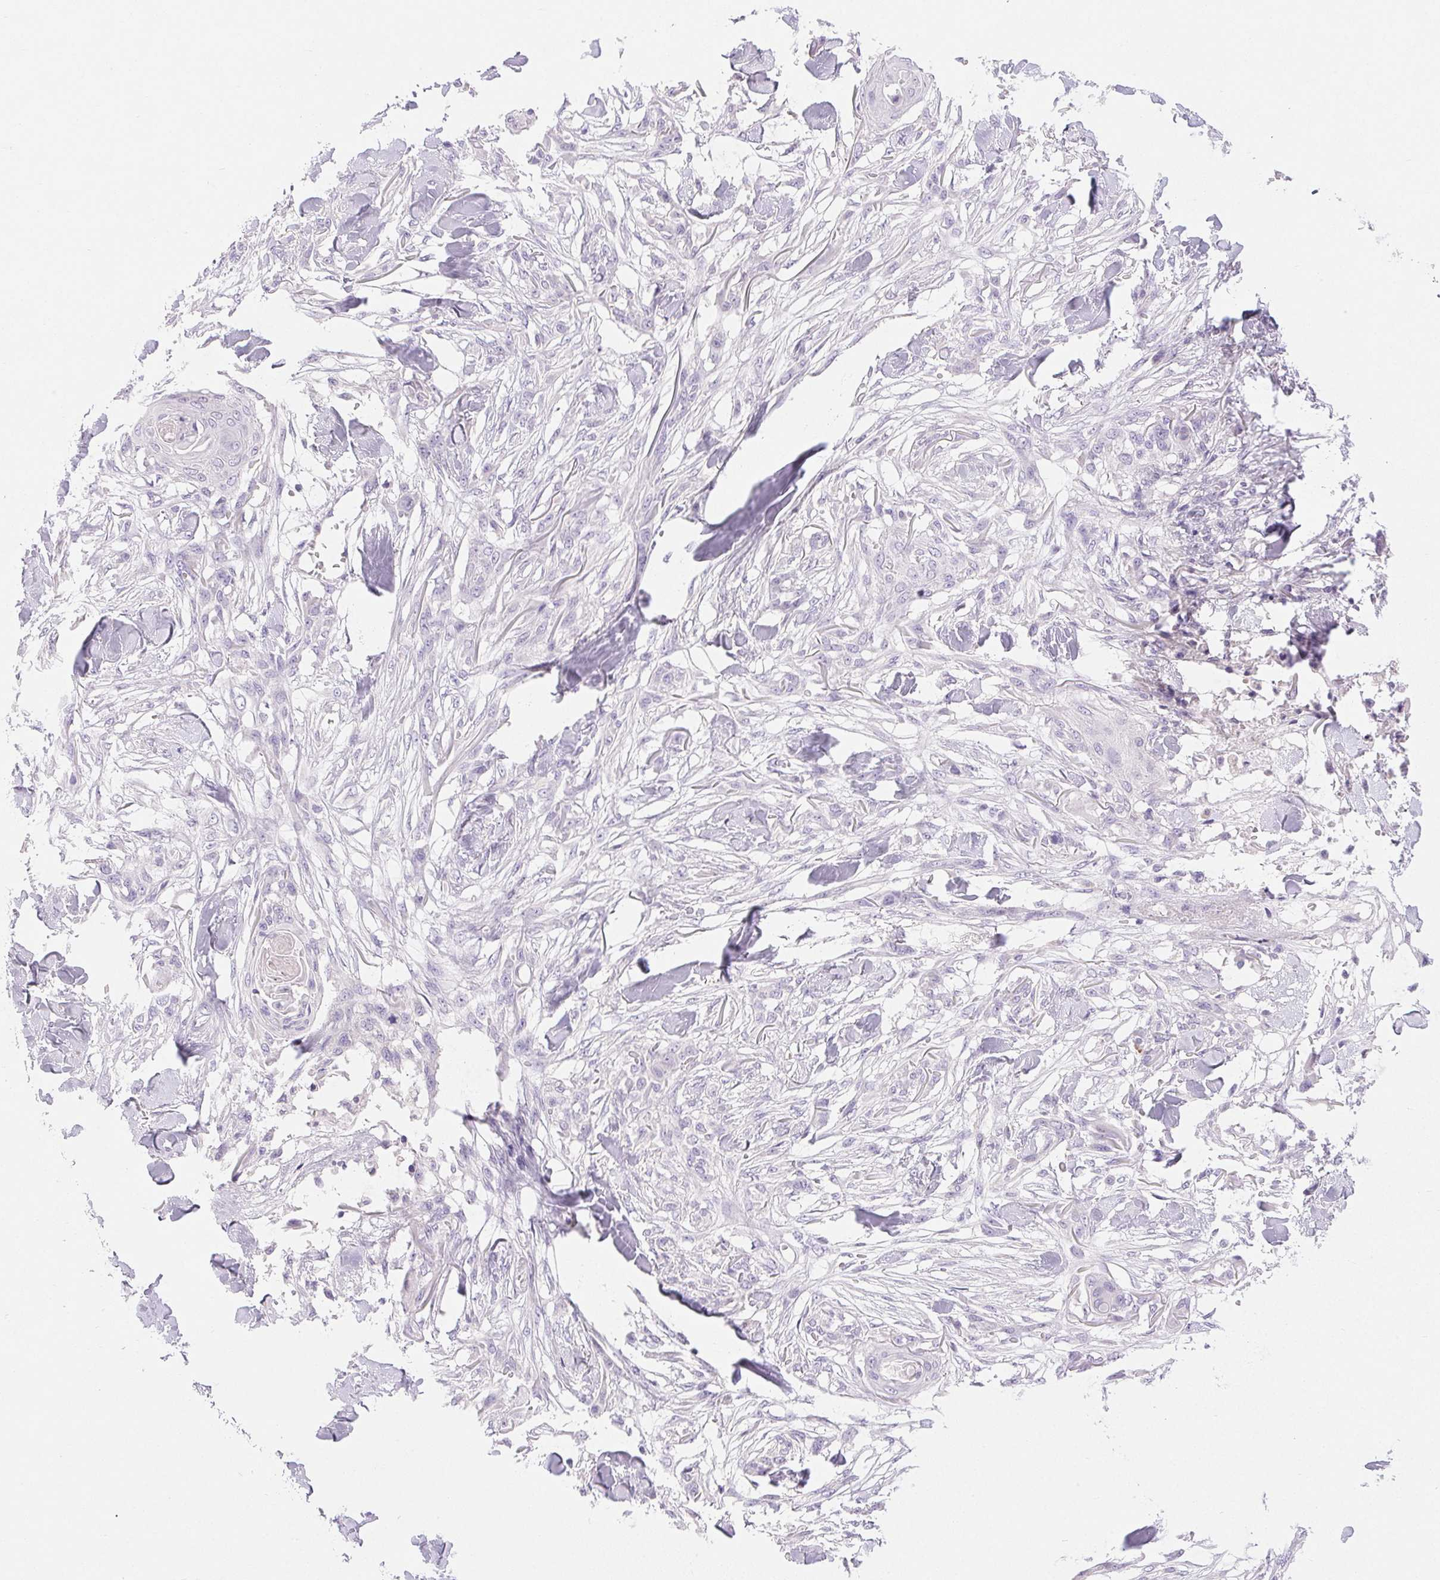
{"staining": {"intensity": "negative", "quantity": "none", "location": "none"}, "tissue": "skin cancer", "cell_type": "Tumor cells", "image_type": "cancer", "snomed": [{"axis": "morphology", "description": "Squamous cell carcinoma, NOS"}, {"axis": "topography", "description": "Skin"}], "caption": "The image shows no staining of tumor cells in skin cancer (squamous cell carcinoma). The staining was performed using DAB to visualize the protein expression in brown, while the nuclei were stained in blue with hematoxylin (Magnification: 20x).", "gene": "ARHGAP11B", "patient": {"sex": "female", "age": 59}}